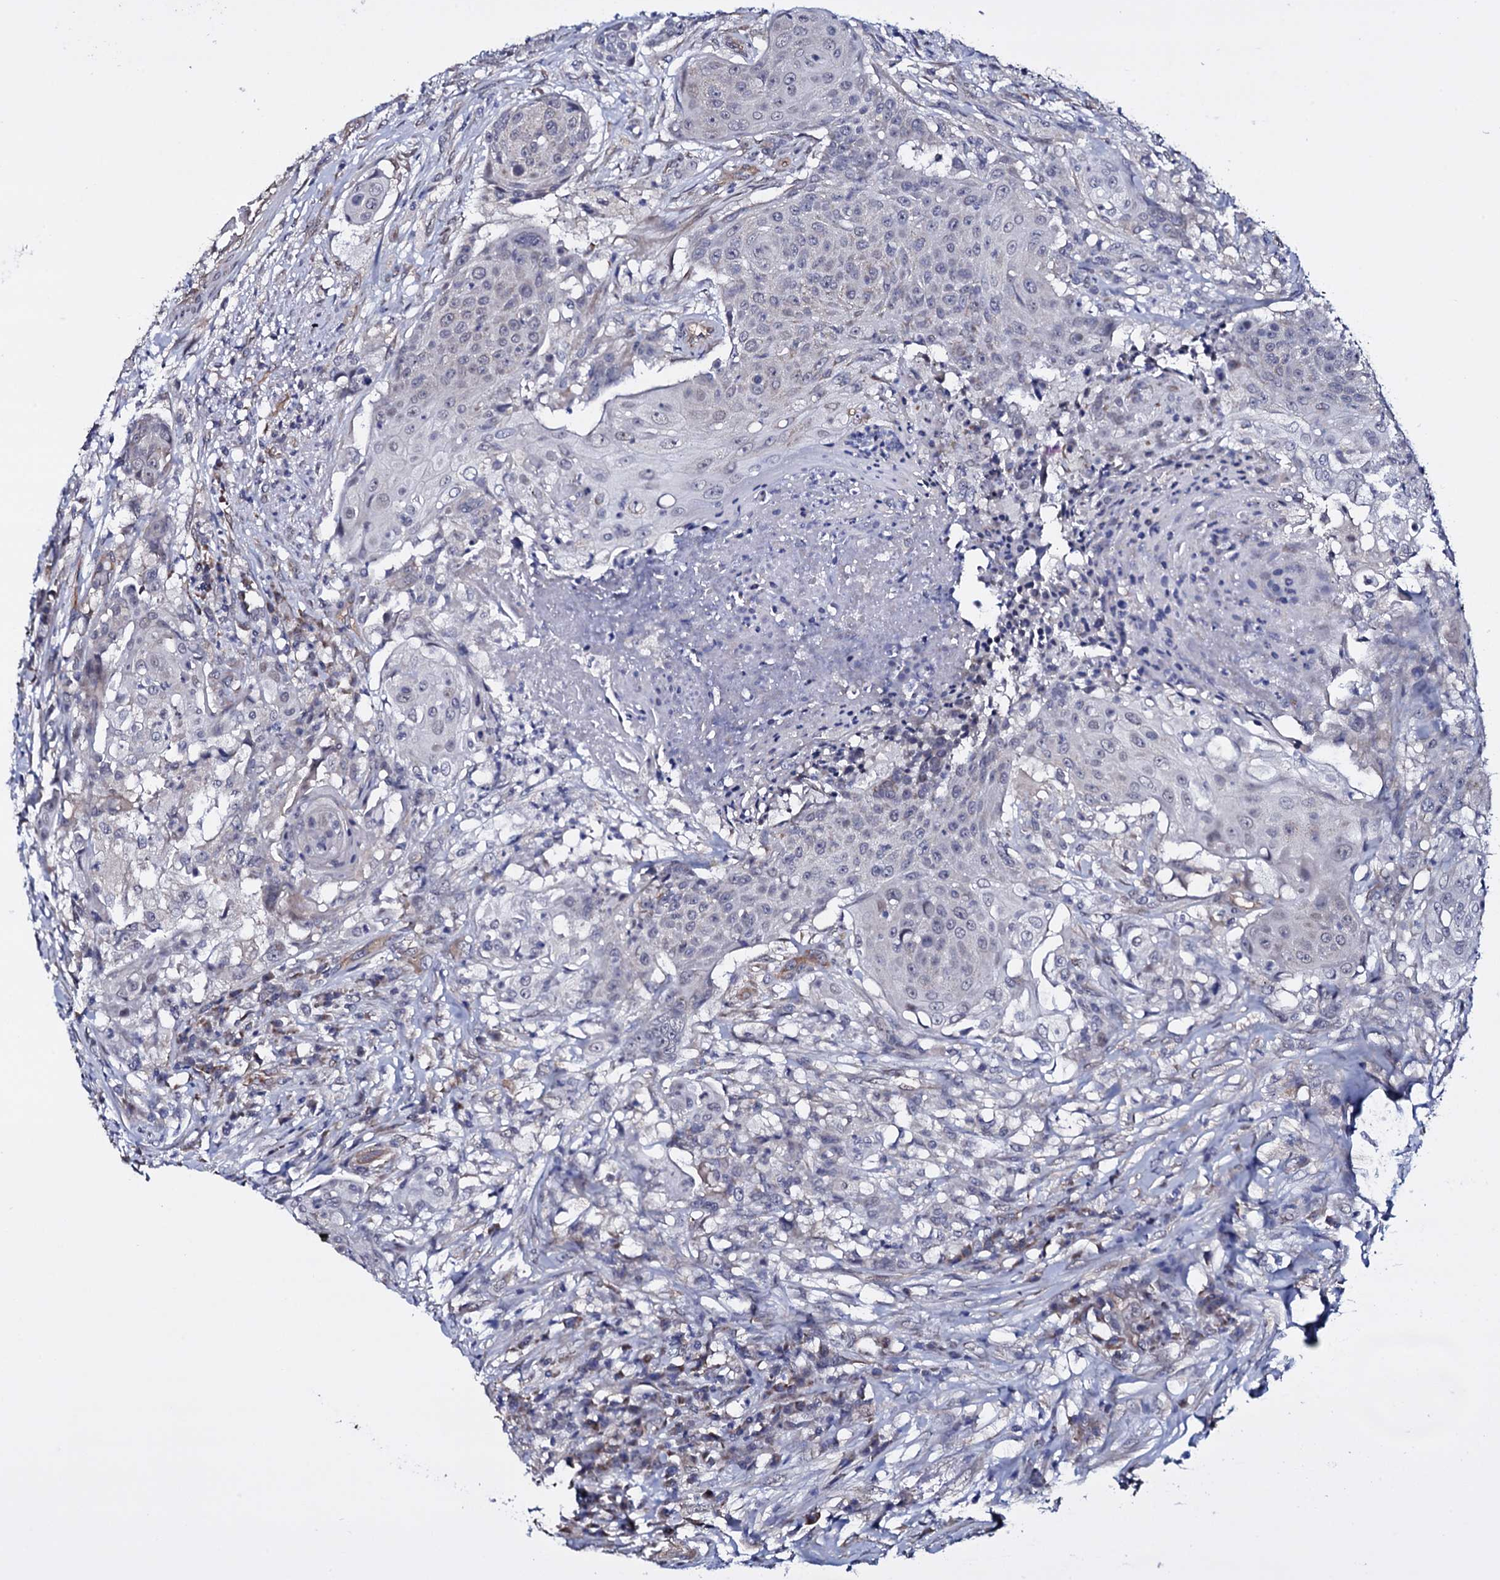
{"staining": {"intensity": "negative", "quantity": "none", "location": "none"}, "tissue": "urothelial cancer", "cell_type": "Tumor cells", "image_type": "cancer", "snomed": [{"axis": "morphology", "description": "Urothelial carcinoma, High grade"}, {"axis": "topography", "description": "Urinary bladder"}], "caption": "DAB immunohistochemical staining of urothelial cancer reveals no significant positivity in tumor cells.", "gene": "GAREM1", "patient": {"sex": "female", "age": 63}}